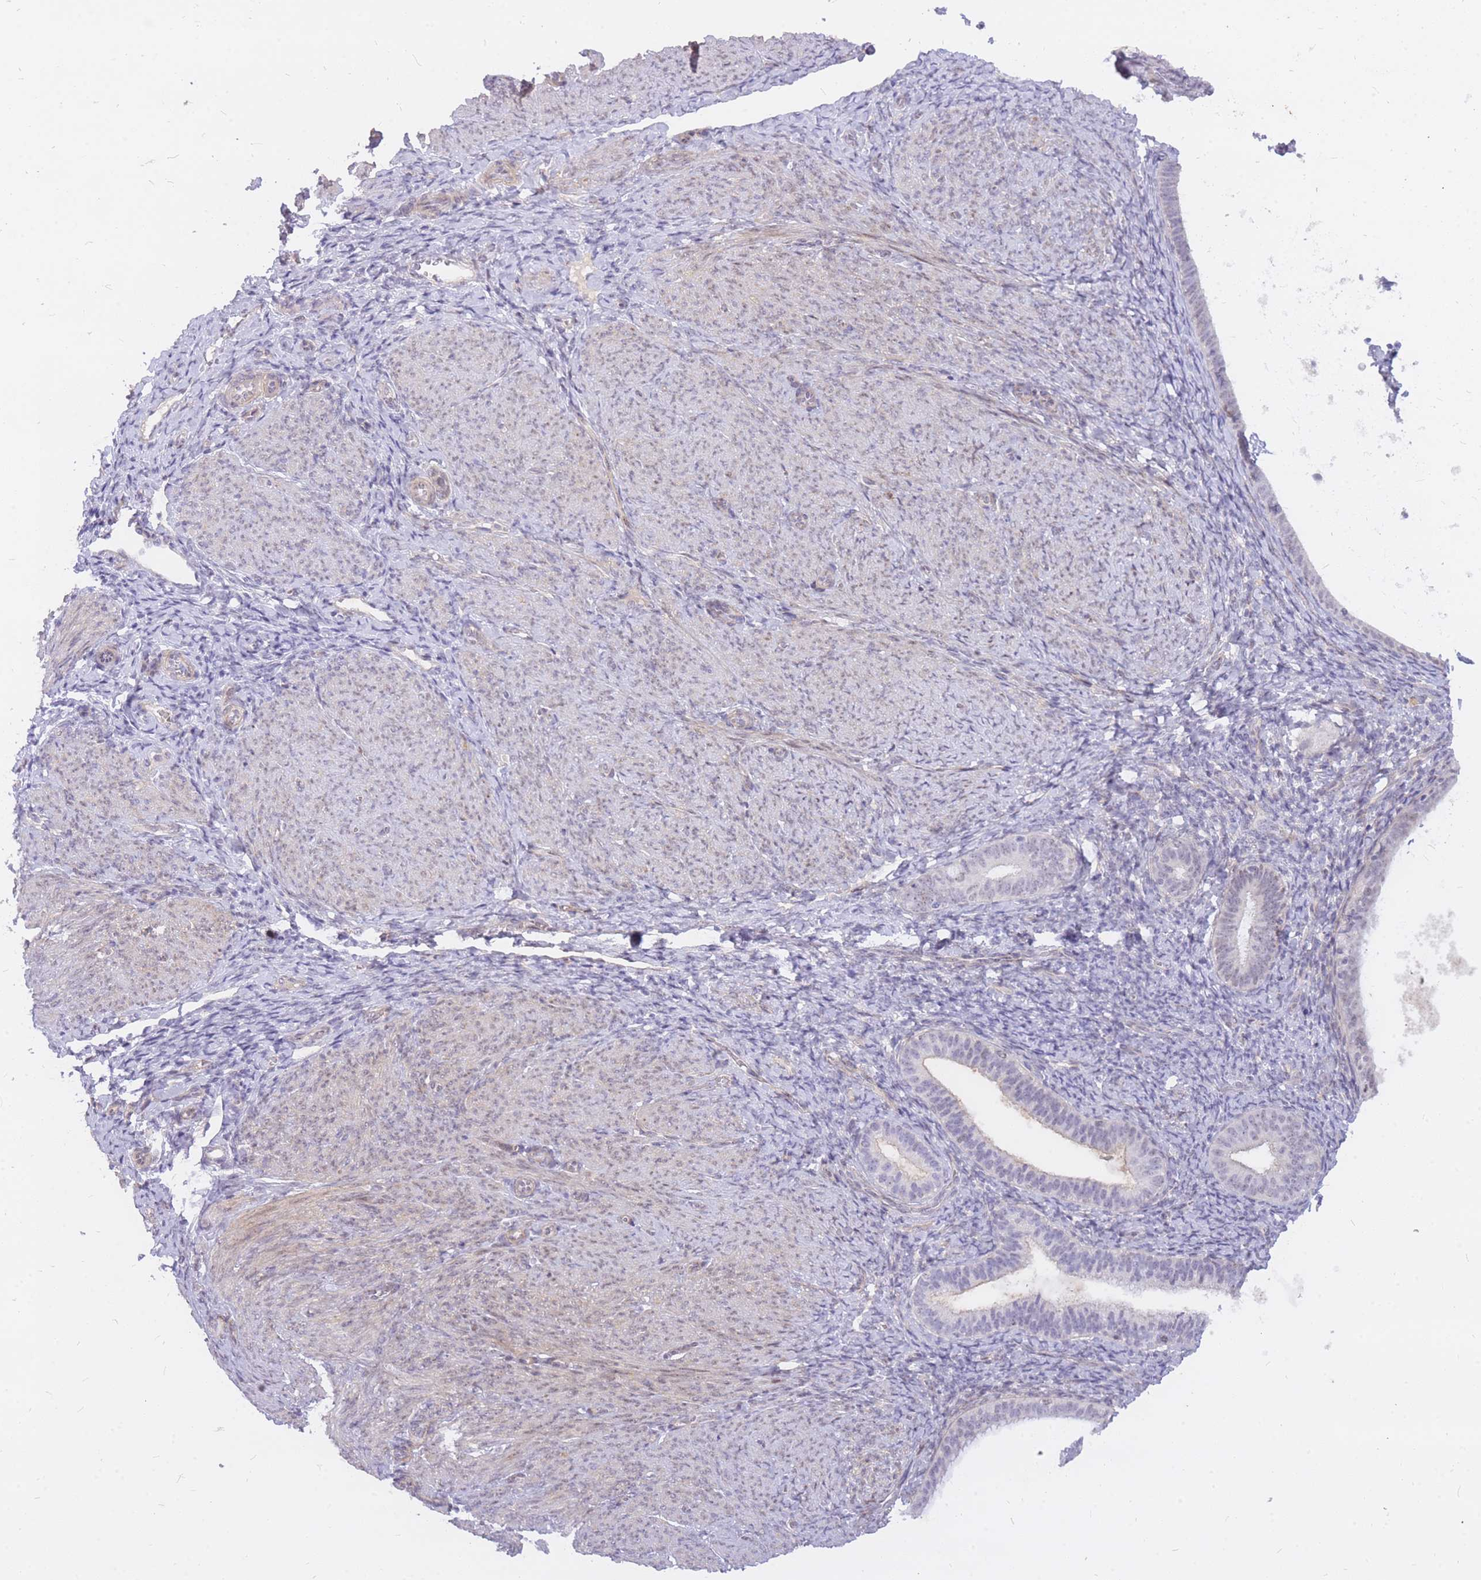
{"staining": {"intensity": "negative", "quantity": "none", "location": "none"}, "tissue": "endometrium", "cell_type": "Cells in endometrial stroma", "image_type": "normal", "snomed": [{"axis": "morphology", "description": "Normal tissue, NOS"}, {"axis": "topography", "description": "Endometrium"}], "caption": "An image of human endometrium is negative for staining in cells in endometrial stroma. The staining is performed using DAB (3,3'-diaminobenzidine) brown chromogen with nuclei counter-stained in using hematoxylin.", "gene": "TLE2", "patient": {"sex": "female", "age": 65}}